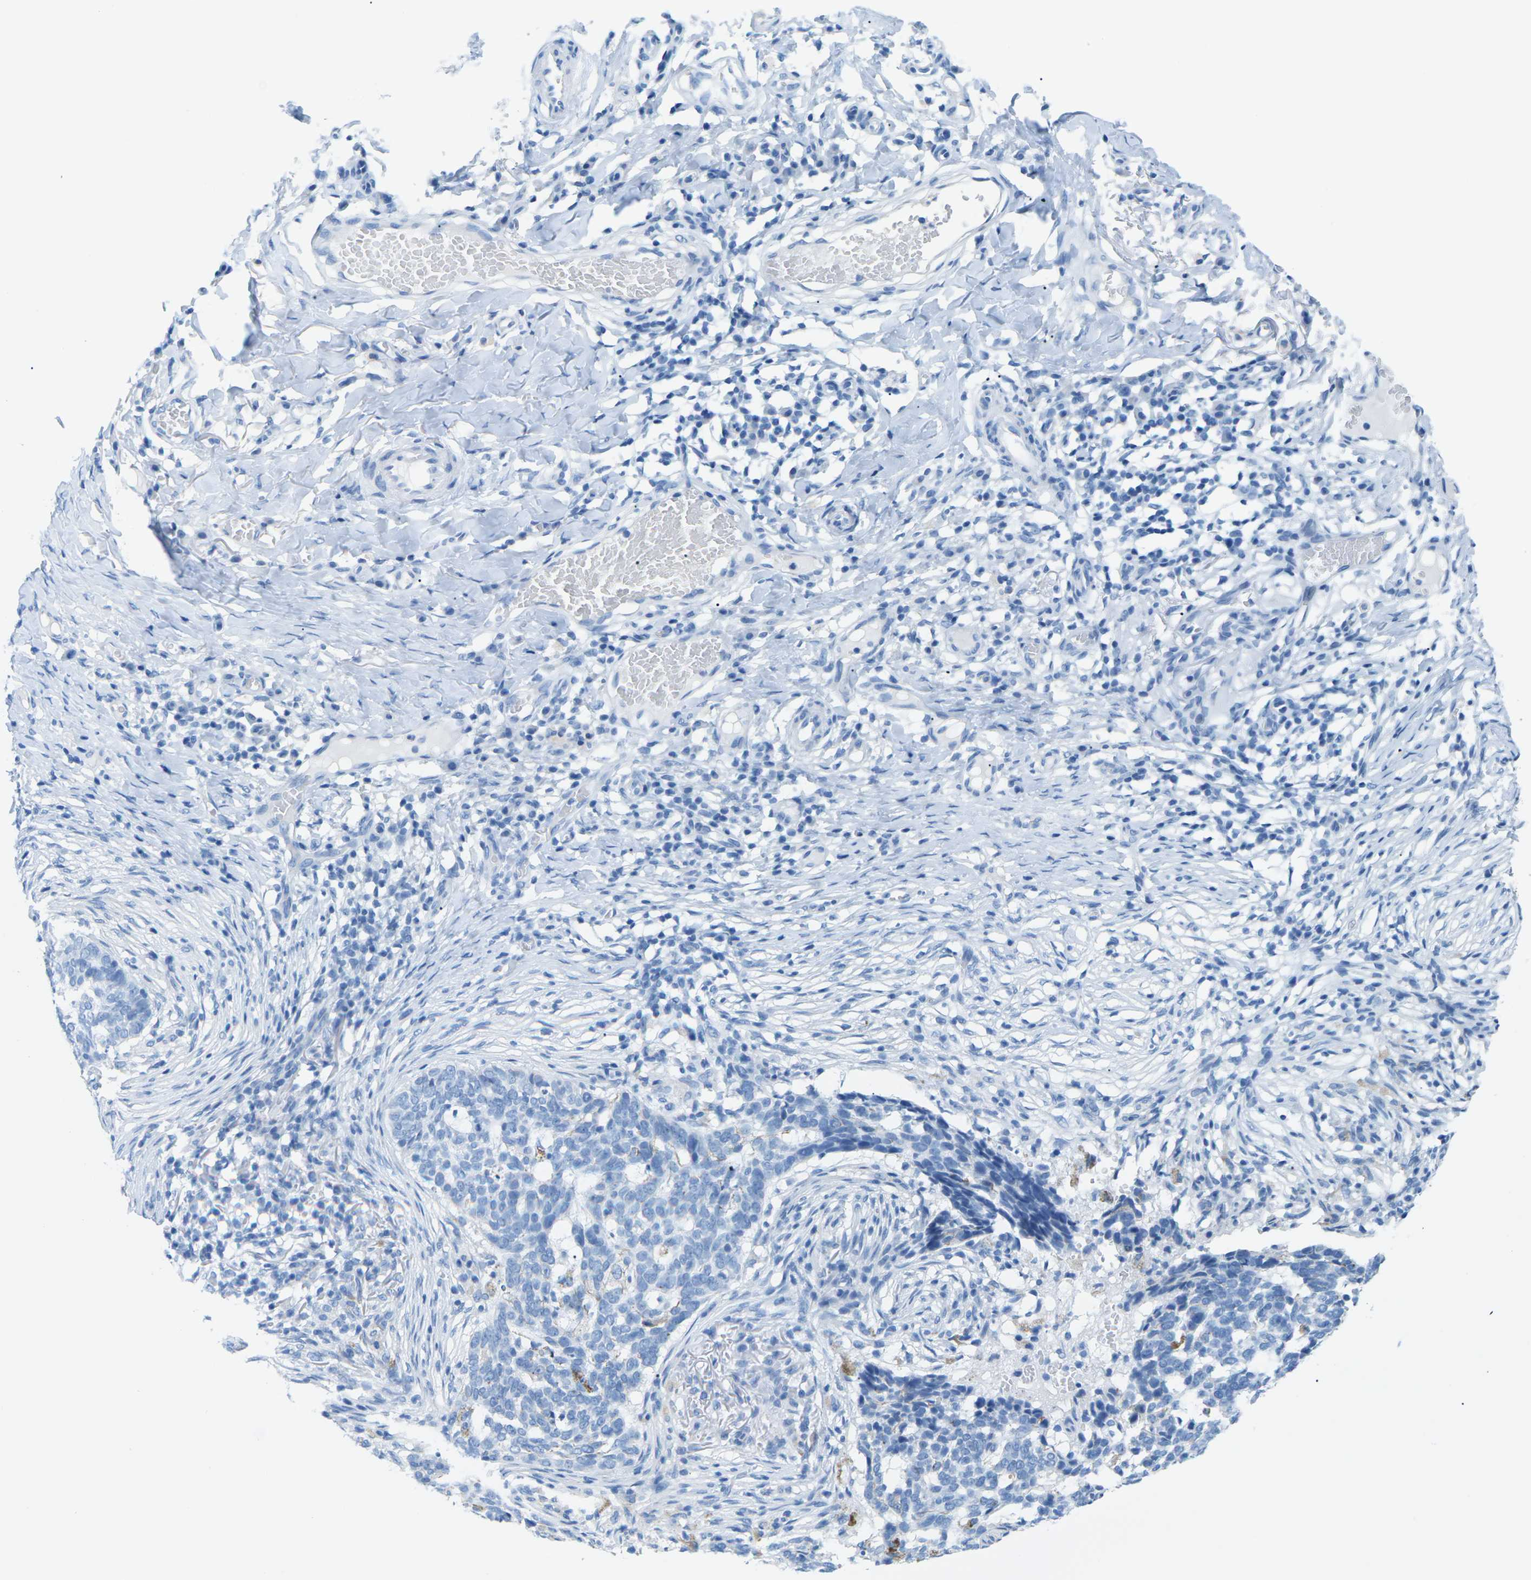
{"staining": {"intensity": "negative", "quantity": "none", "location": "none"}, "tissue": "skin cancer", "cell_type": "Tumor cells", "image_type": "cancer", "snomed": [{"axis": "morphology", "description": "Basal cell carcinoma"}, {"axis": "topography", "description": "Skin"}], "caption": "The micrograph demonstrates no significant staining in tumor cells of basal cell carcinoma (skin). (Brightfield microscopy of DAB immunohistochemistry at high magnification).", "gene": "SLC12A1", "patient": {"sex": "male", "age": 85}}